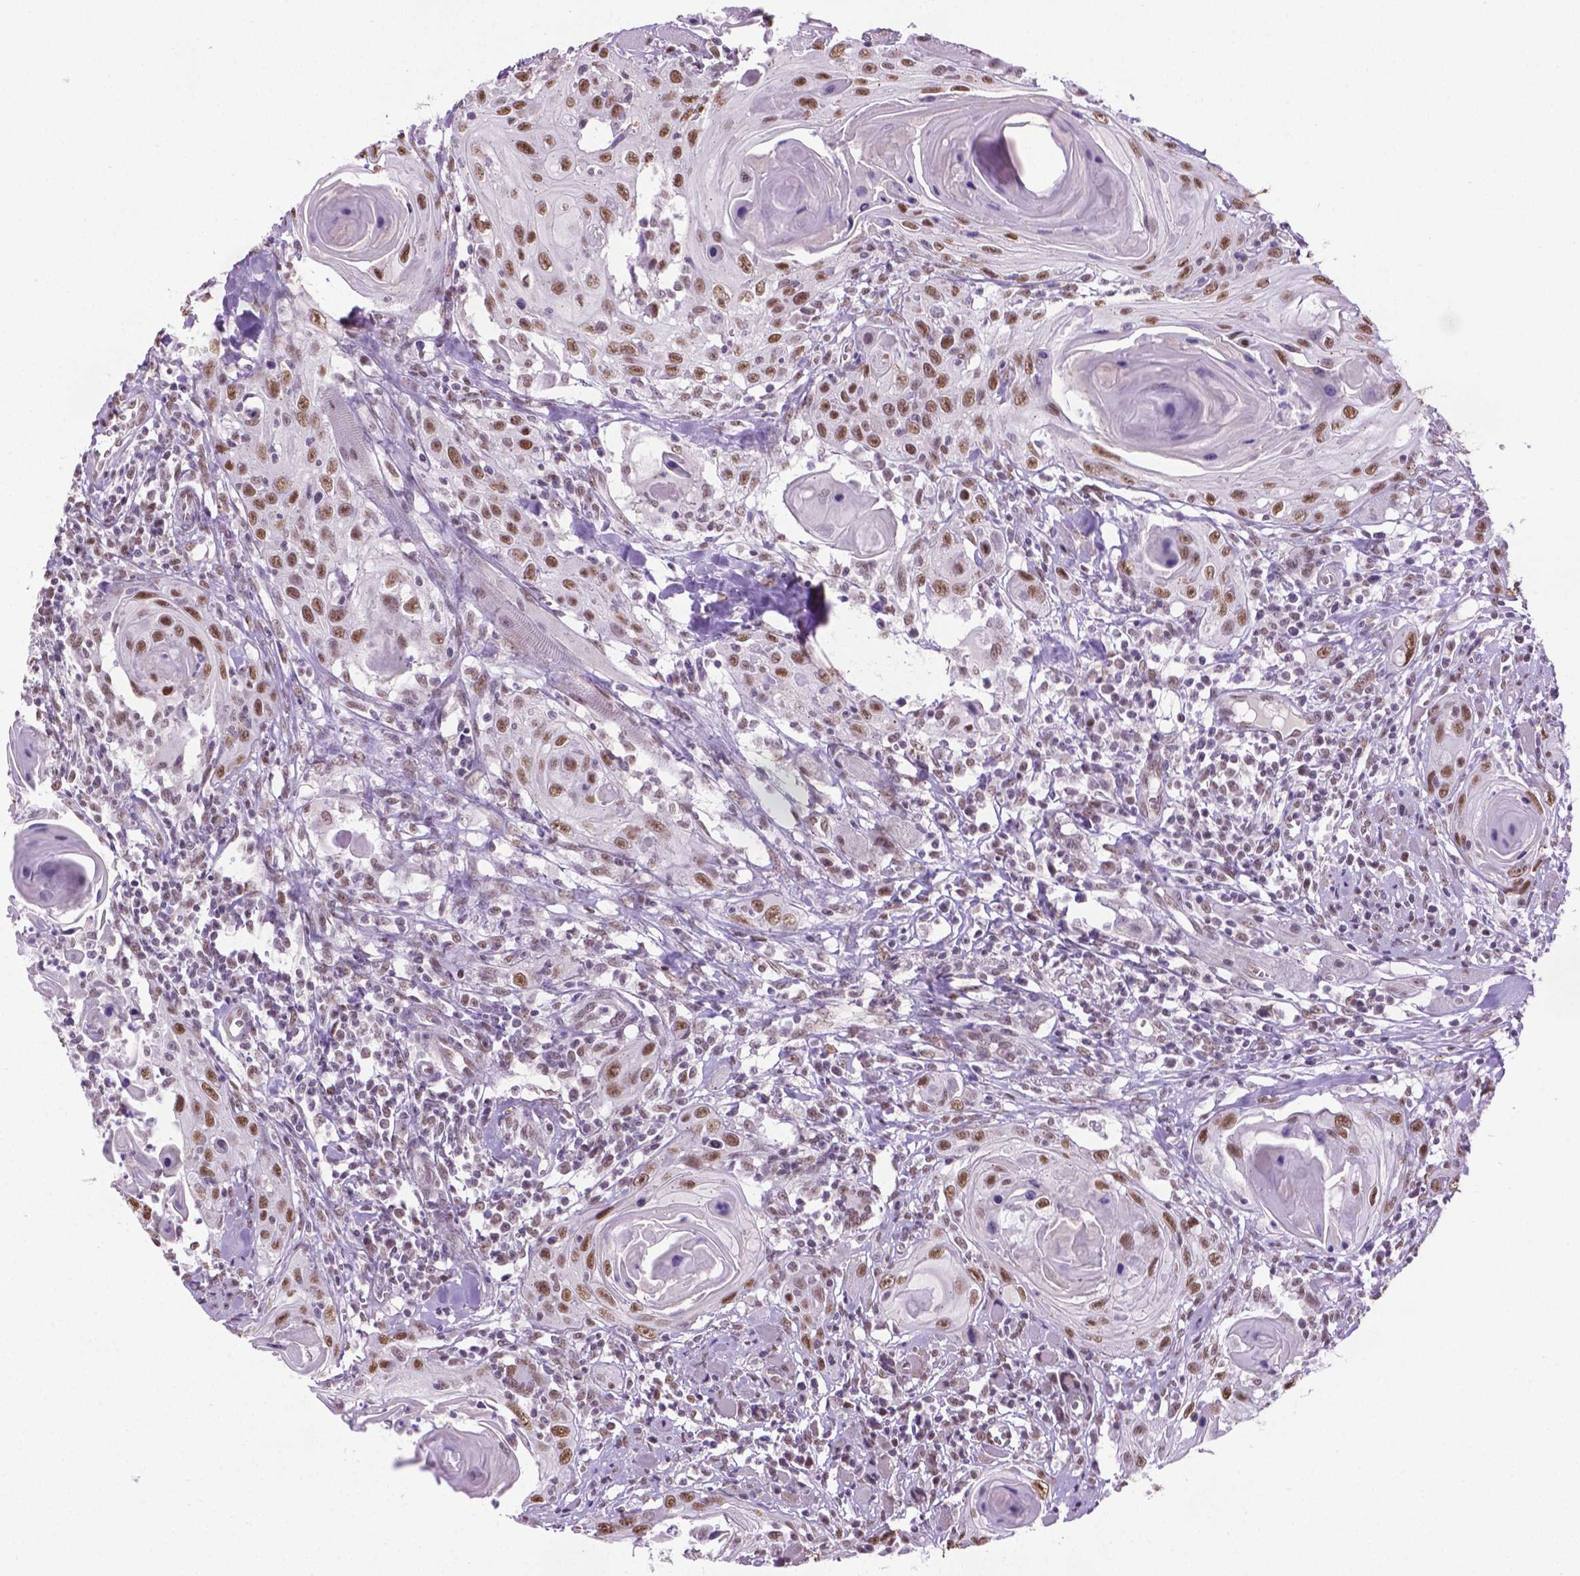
{"staining": {"intensity": "moderate", "quantity": ">75%", "location": "nuclear"}, "tissue": "head and neck cancer", "cell_type": "Tumor cells", "image_type": "cancer", "snomed": [{"axis": "morphology", "description": "Squamous cell carcinoma, NOS"}, {"axis": "topography", "description": "Head-Neck"}], "caption": "Immunohistochemistry photomicrograph of human head and neck cancer stained for a protein (brown), which exhibits medium levels of moderate nuclear positivity in about >75% of tumor cells.", "gene": "ABI2", "patient": {"sex": "female", "age": 80}}